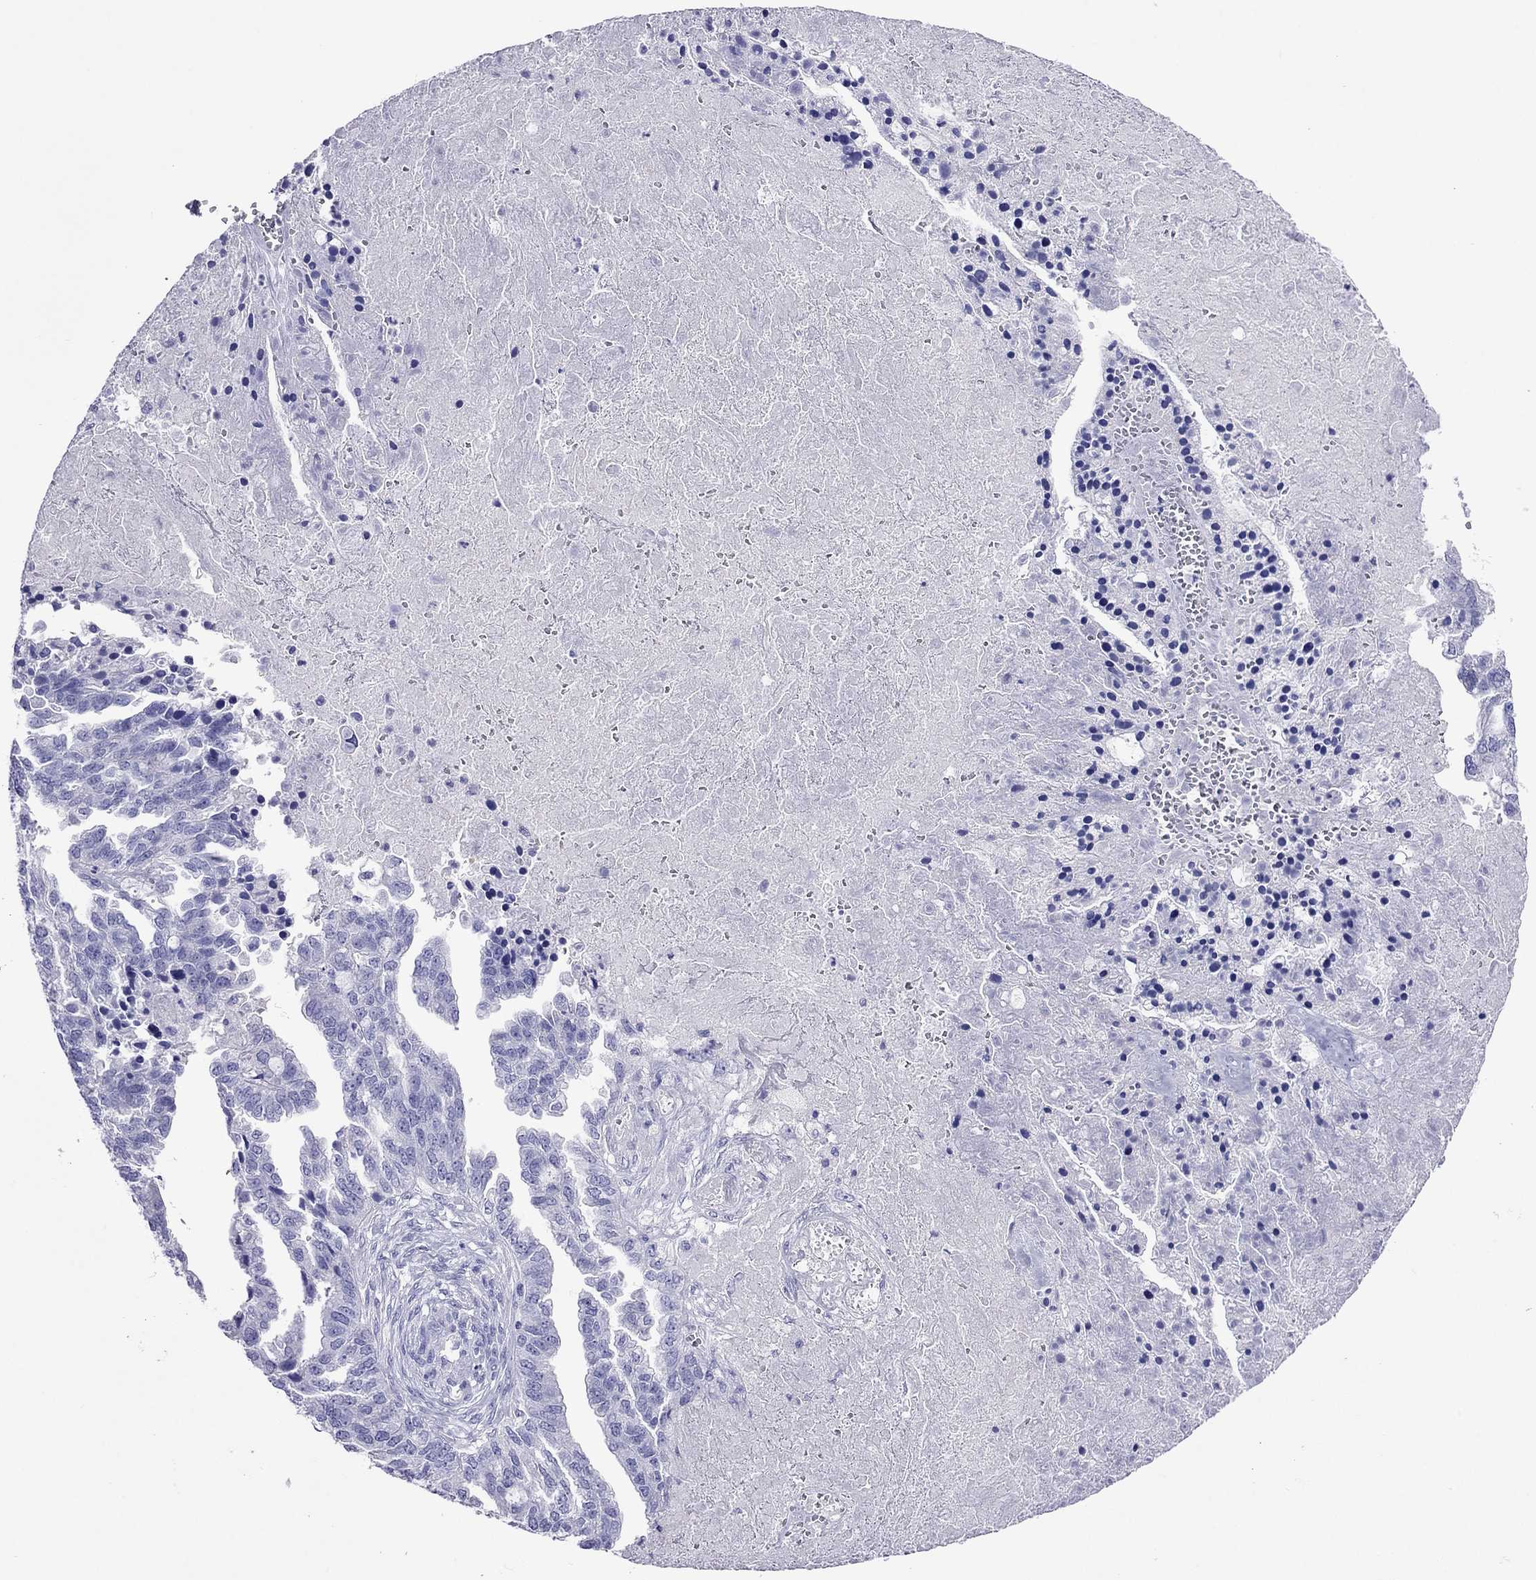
{"staining": {"intensity": "negative", "quantity": "none", "location": "none"}, "tissue": "ovarian cancer", "cell_type": "Tumor cells", "image_type": "cancer", "snomed": [{"axis": "morphology", "description": "Cystadenocarcinoma, serous, NOS"}, {"axis": "topography", "description": "Ovary"}], "caption": "Ovarian cancer (serous cystadenocarcinoma) was stained to show a protein in brown. There is no significant positivity in tumor cells. (Immunohistochemistry, brightfield microscopy, high magnification).", "gene": "PCDHA6", "patient": {"sex": "female", "age": 51}}